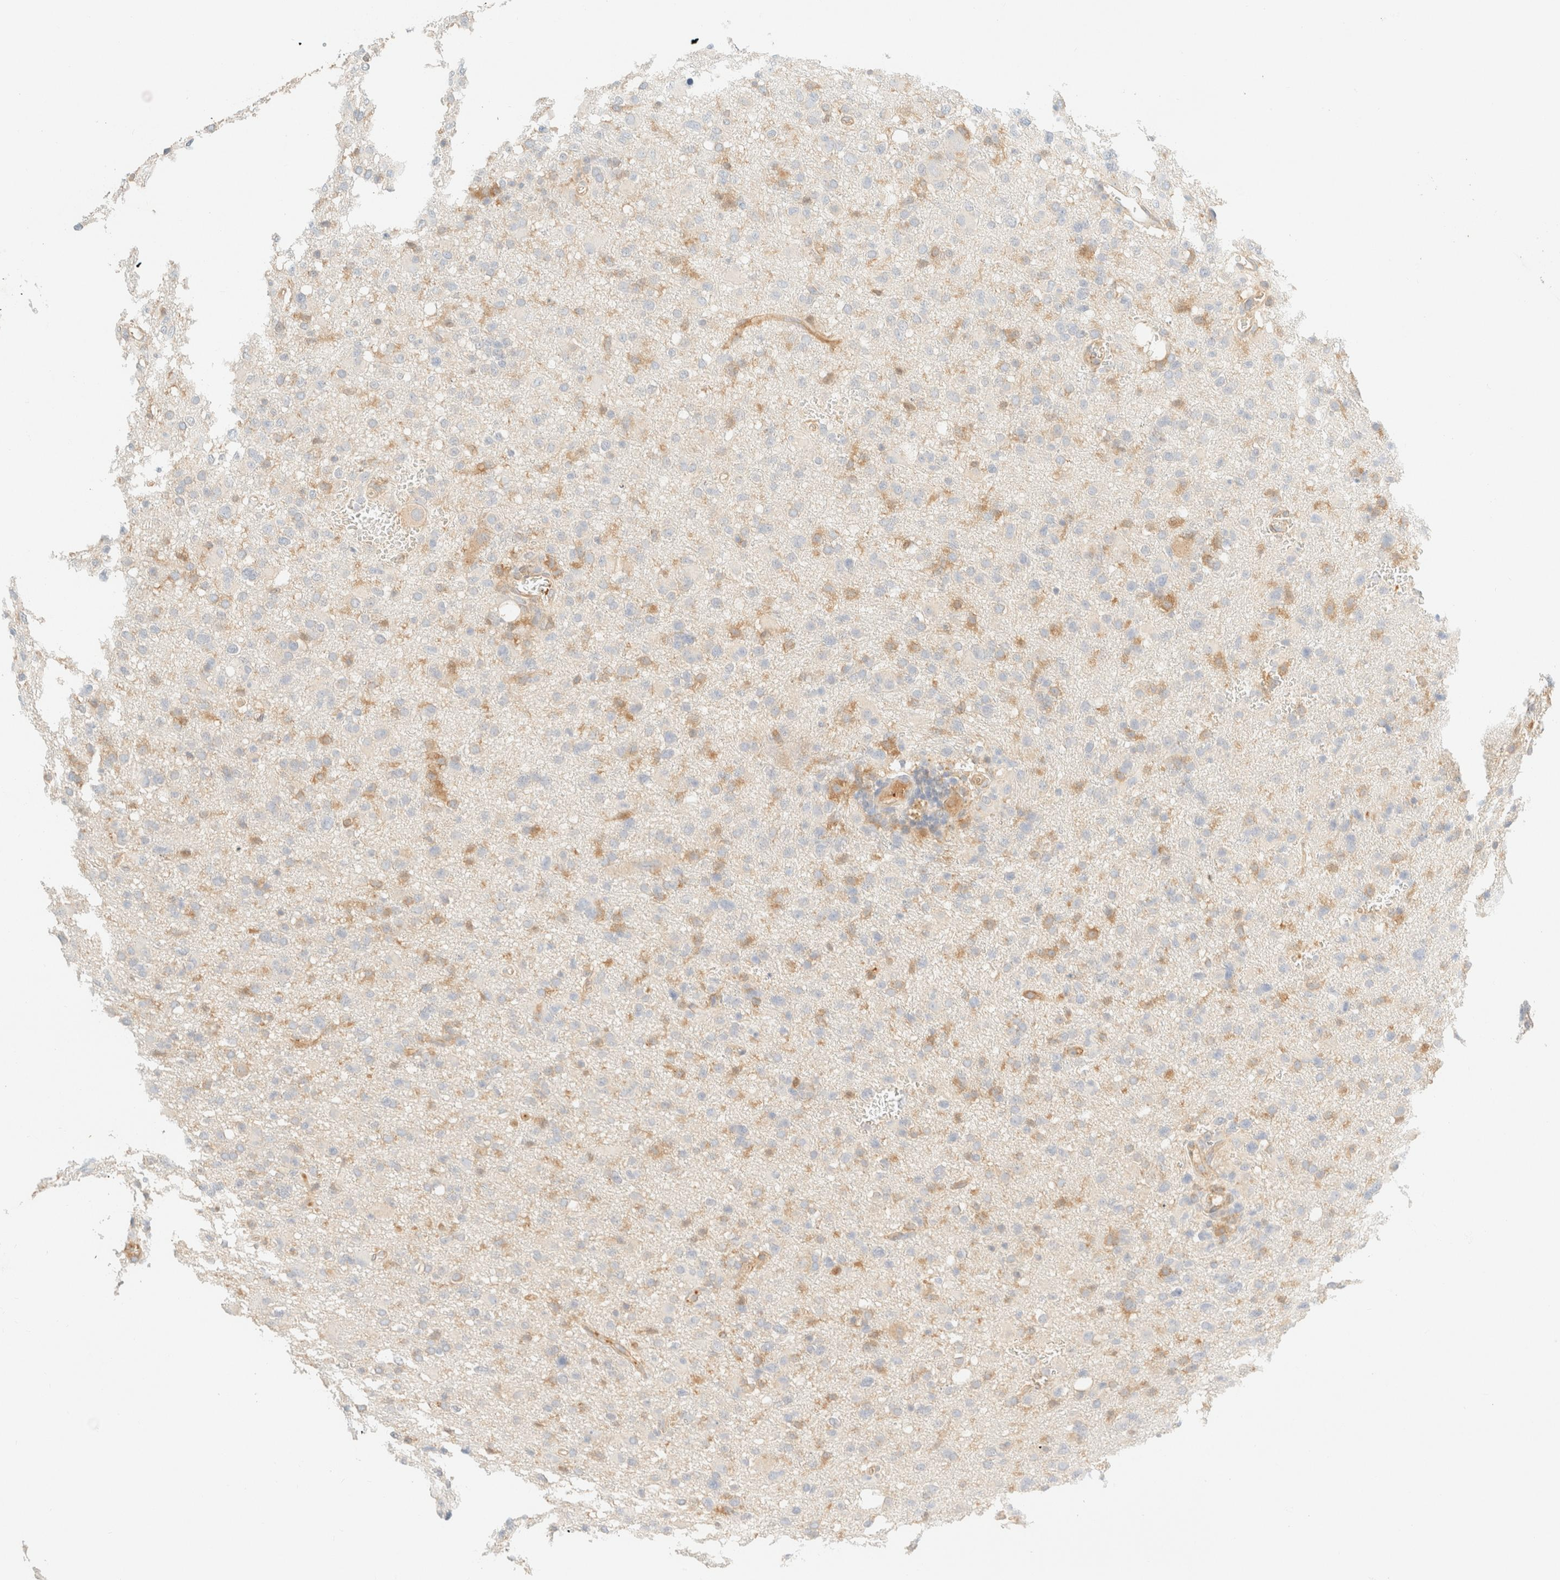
{"staining": {"intensity": "moderate", "quantity": "<25%", "location": "cytoplasmic/membranous"}, "tissue": "glioma", "cell_type": "Tumor cells", "image_type": "cancer", "snomed": [{"axis": "morphology", "description": "Glioma, malignant, High grade"}, {"axis": "topography", "description": "Brain"}], "caption": "Glioma stained with IHC exhibits moderate cytoplasmic/membranous expression in about <25% of tumor cells.", "gene": "FHOD1", "patient": {"sex": "female", "age": 57}}